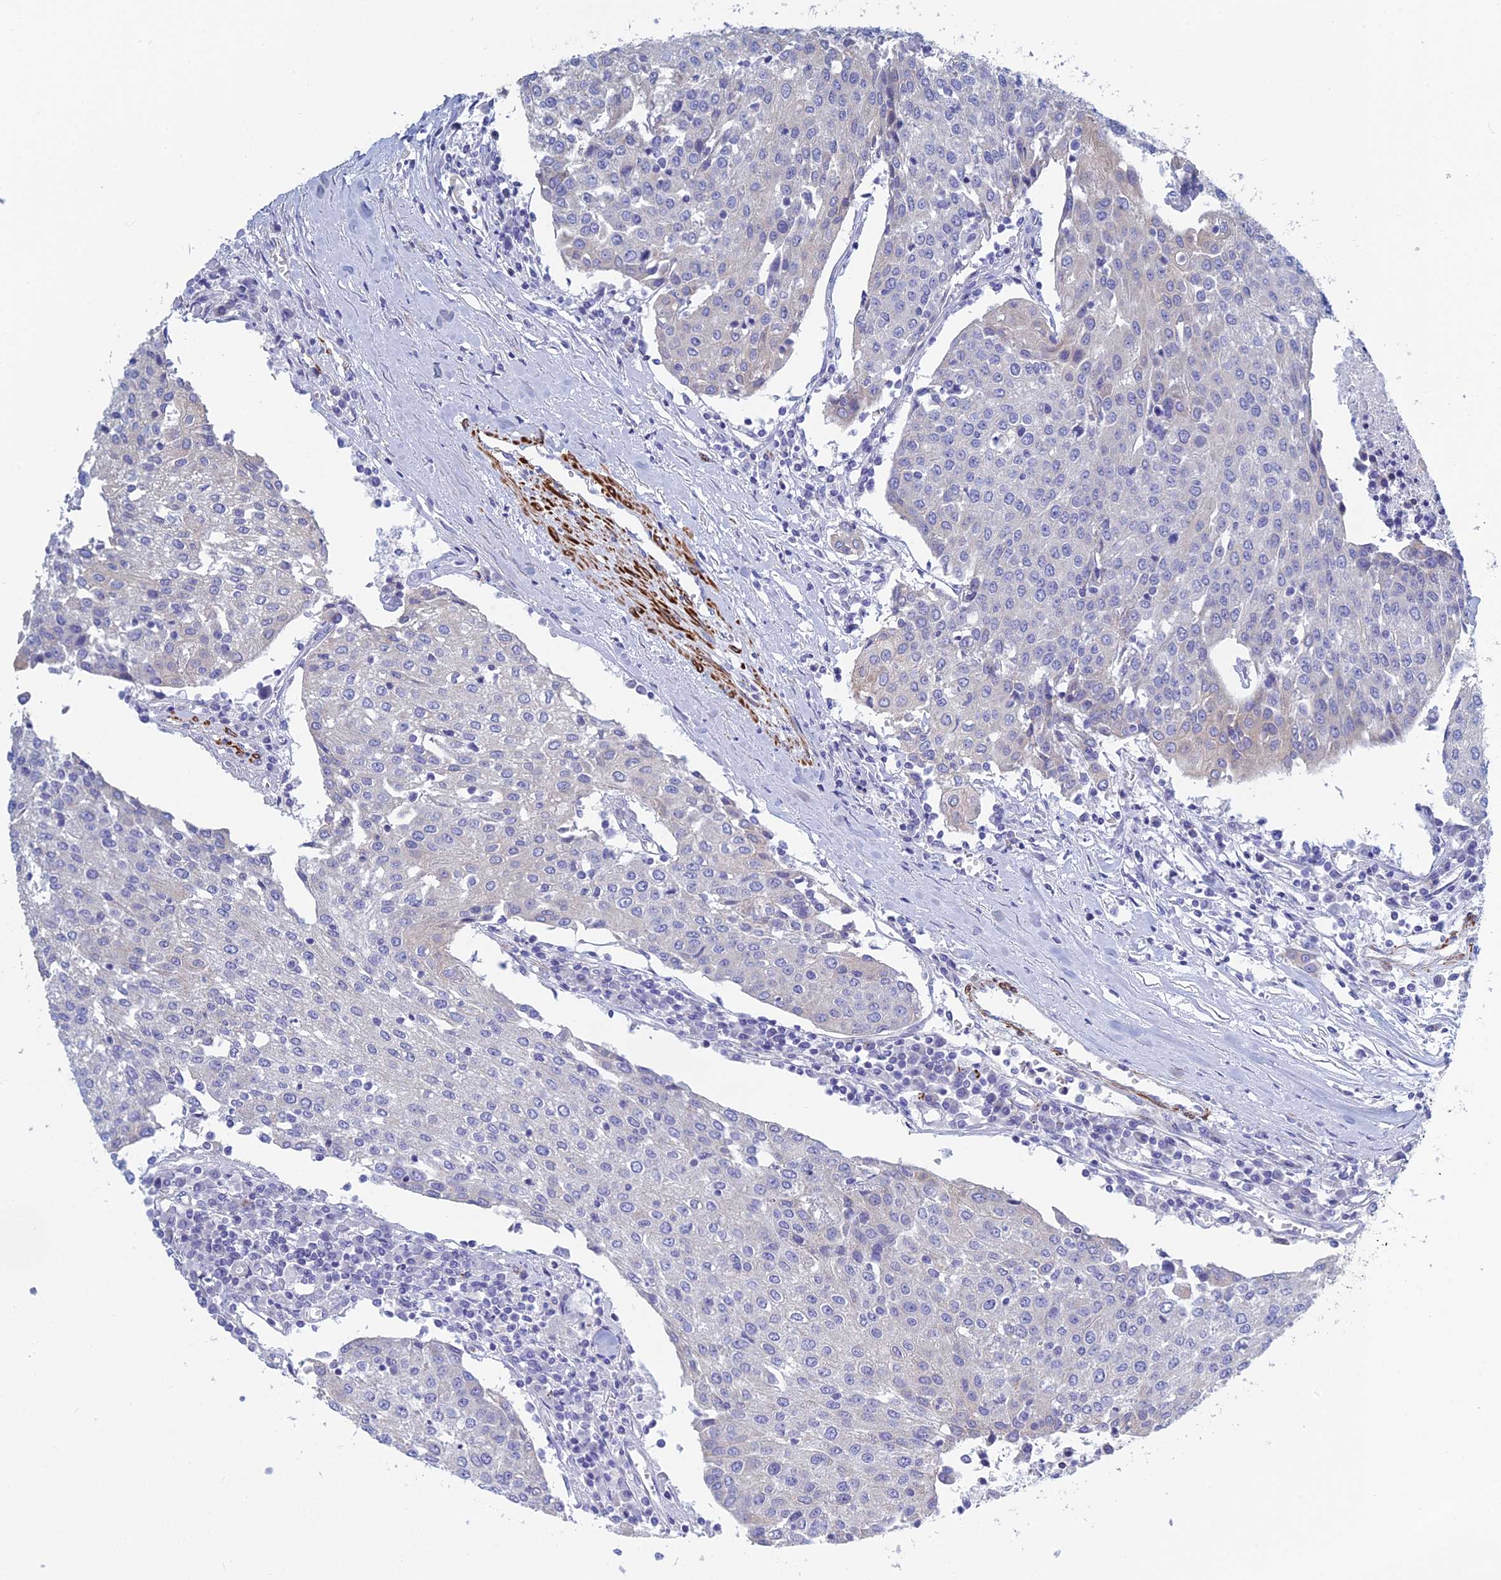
{"staining": {"intensity": "negative", "quantity": "none", "location": "none"}, "tissue": "urothelial cancer", "cell_type": "Tumor cells", "image_type": "cancer", "snomed": [{"axis": "morphology", "description": "Urothelial carcinoma, High grade"}, {"axis": "topography", "description": "Urinary bladder"}], "caption": "The histopathology image reveals no significant positivity in tumor cells of high-grade urothelial carcinoma.", "gene": "PCDHA8", "patient": {"sex": "female", "age": 85}}